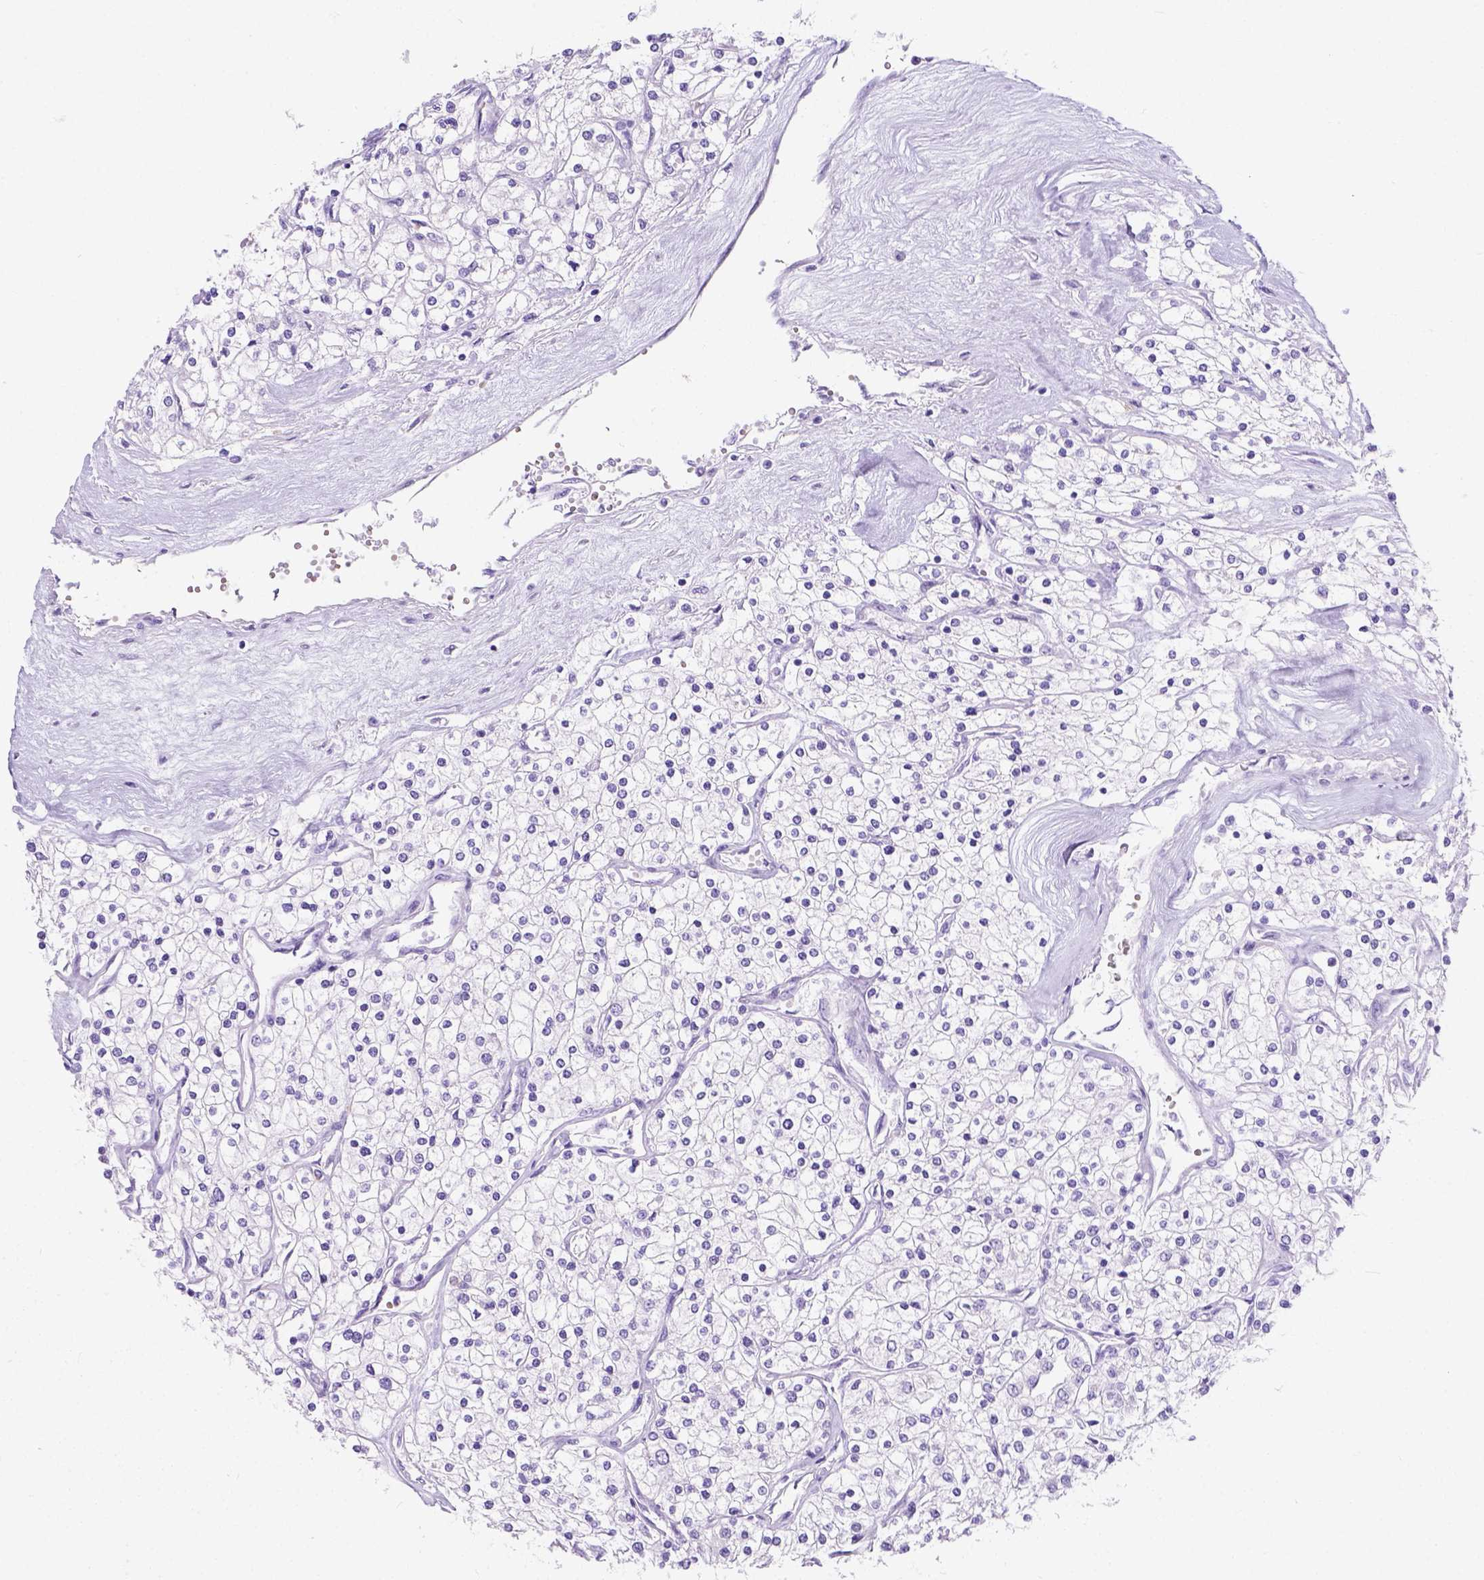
{"staining": {"intensity": "negative", "quantity": "none", "location": "none"}, "tissue": "renal cancer", "cell_type": "Tumor cells", "image_type": "cancer", "snomed": [{"axis": "morphology", "description": "Adenocarcinoma, NOS"}, {"axis": "topography", "description": "Kidney"}], "caption": "This is an immunohistochemistry (IHC) photomicrograph of renal cancer. There is no positivity in tumor cells.", "gene": "PHF7", "patient": {"sex": "male", "age": 80}}